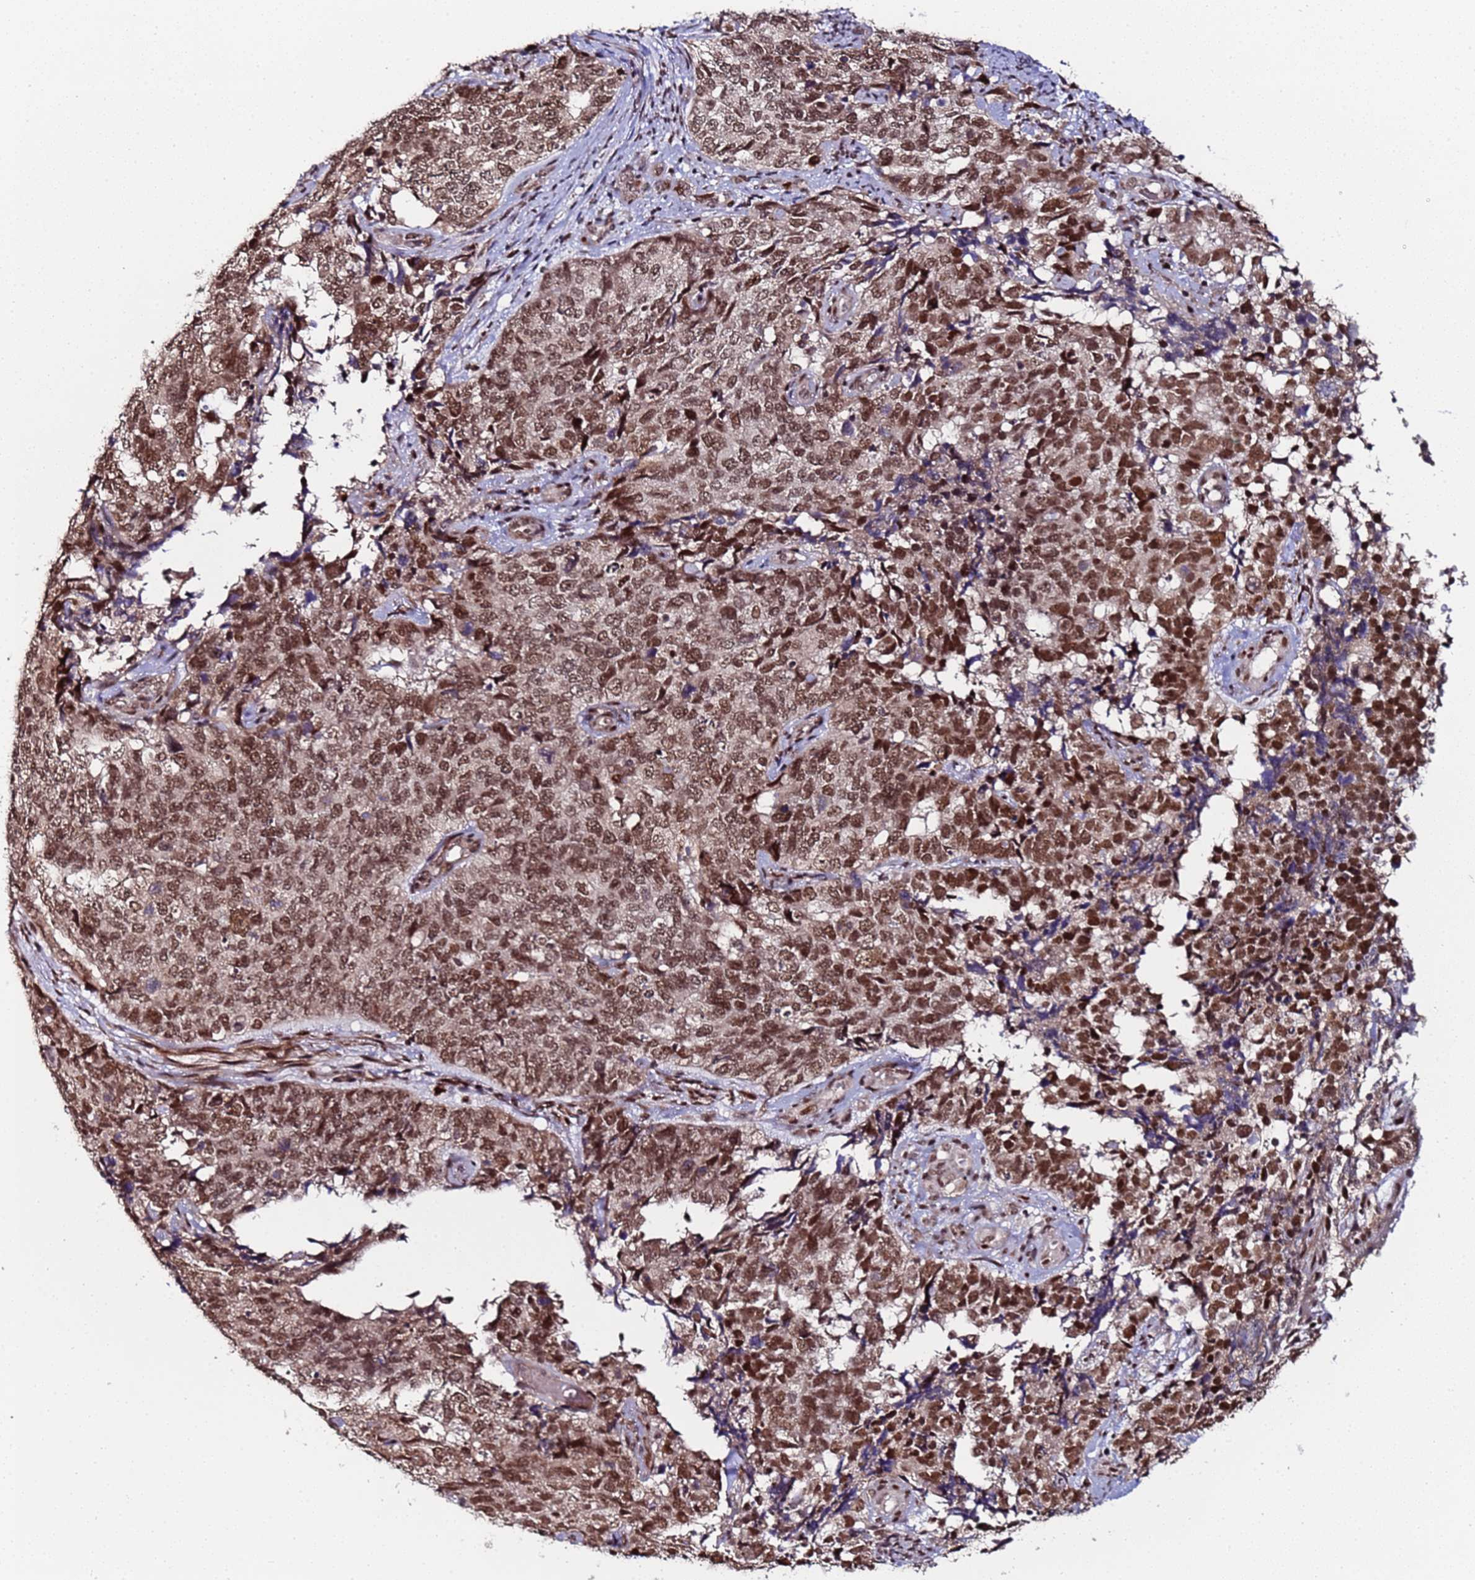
{"staining": {"intensity": "moderate", "quantity": ">75%", "location": "nuclear"}, "tissue": "cervical cancer", "cell_type": "Tumor cells", "image_type": "cancer", "snomed": [{"axis": "morphology", "description": "Squamous cell carcinoma, NOS"}, {"axis": "topography", "description": "Cervix"}], "caption": "This photomicrograph displays cervical cancer (squamous cell carcinoma) stained with immunohistochemistry to label a protein in brown. The nuclear of tumor cells show moderate positivity for the protein. Nuclei are counter-stained blue.", "gene": "PPM1H", "patient": {"sex": "female", "age": 63}}